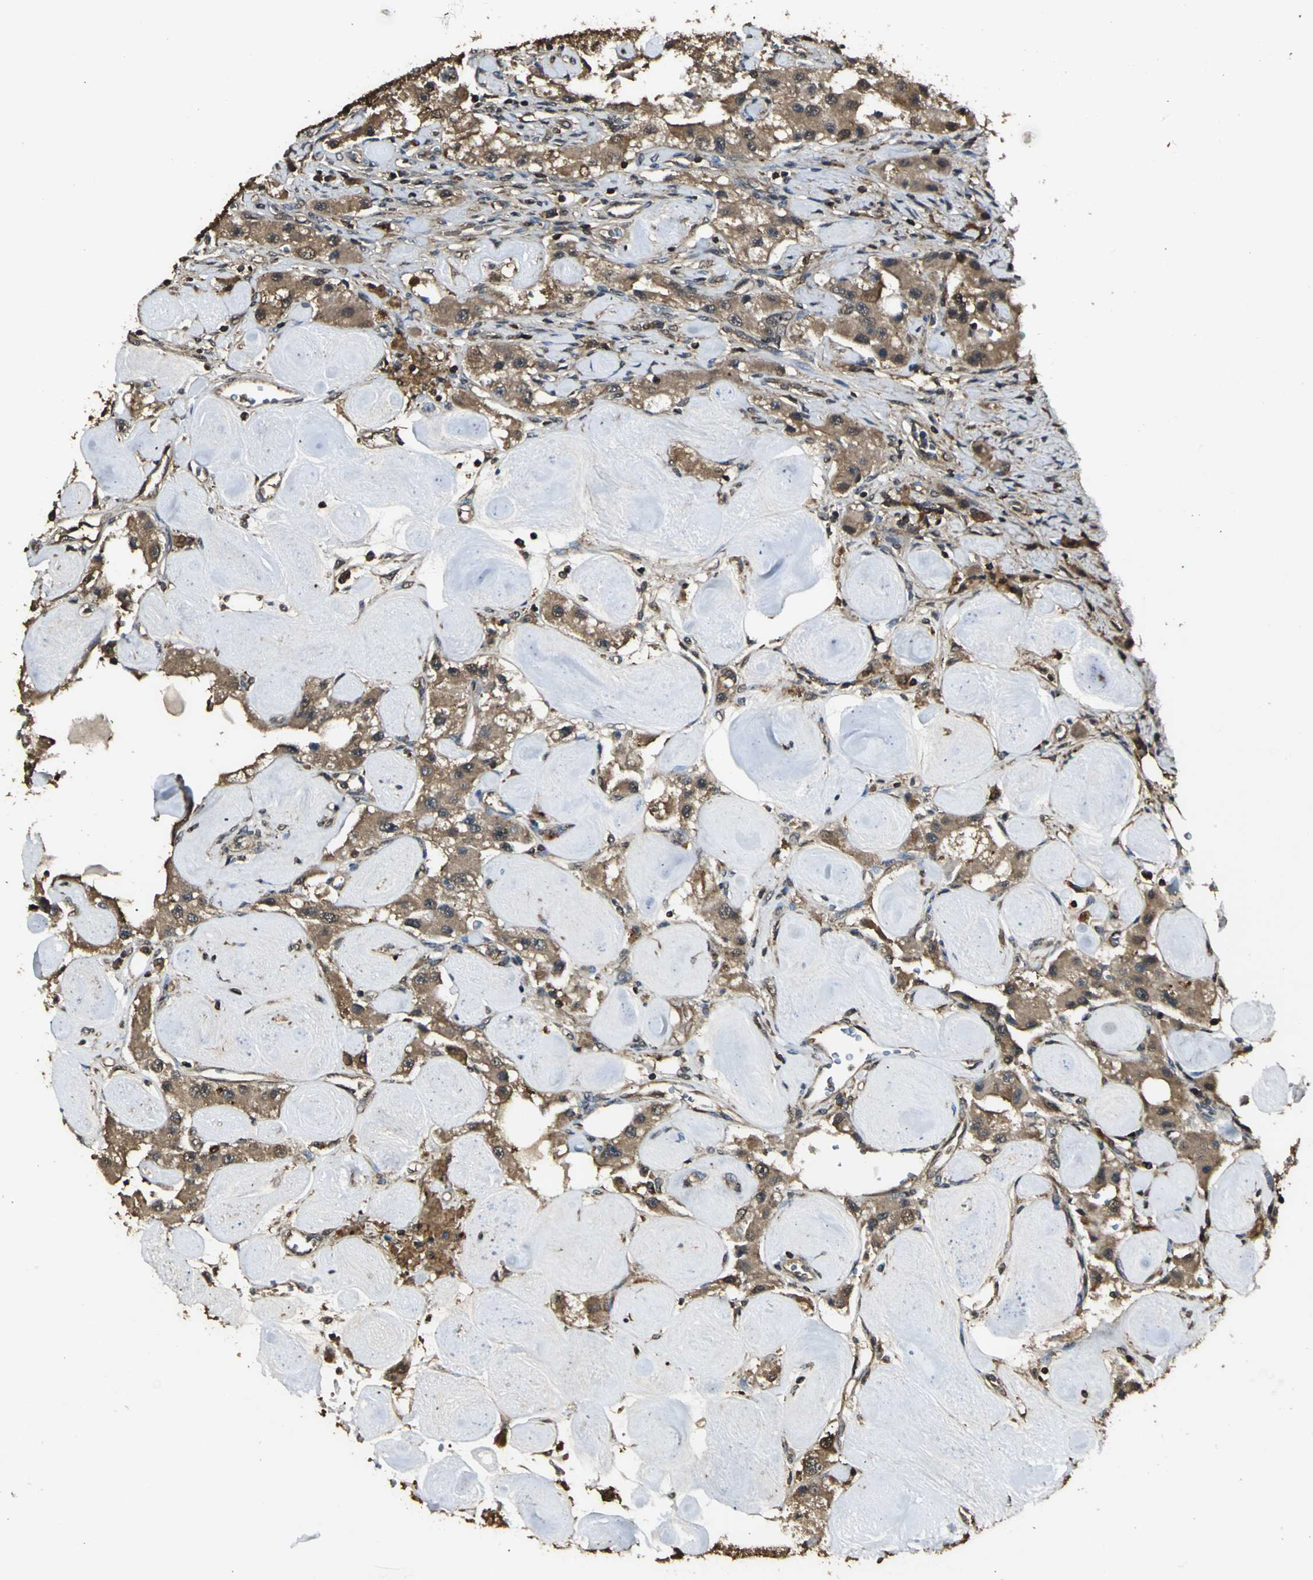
{"staining": {"intensity": "moderate", "quantity": ">75%", "location": "cytoplasmic/membranous"}, "tissue": "carcinoid", "cell_type": "Tumor cells", "image_type": "cancer", "snomed": [{"axis": "morphology", "description": "Carcinoid, malignant, NOS"}, {"axis": "topography", "description": "Pancreas"}], "caption": "Human carcinoid stained with a protein marker exhibits moderate staining in tumor cells.", "gene": "PARK7", "patient": {"sex": "male", "age": 41}}